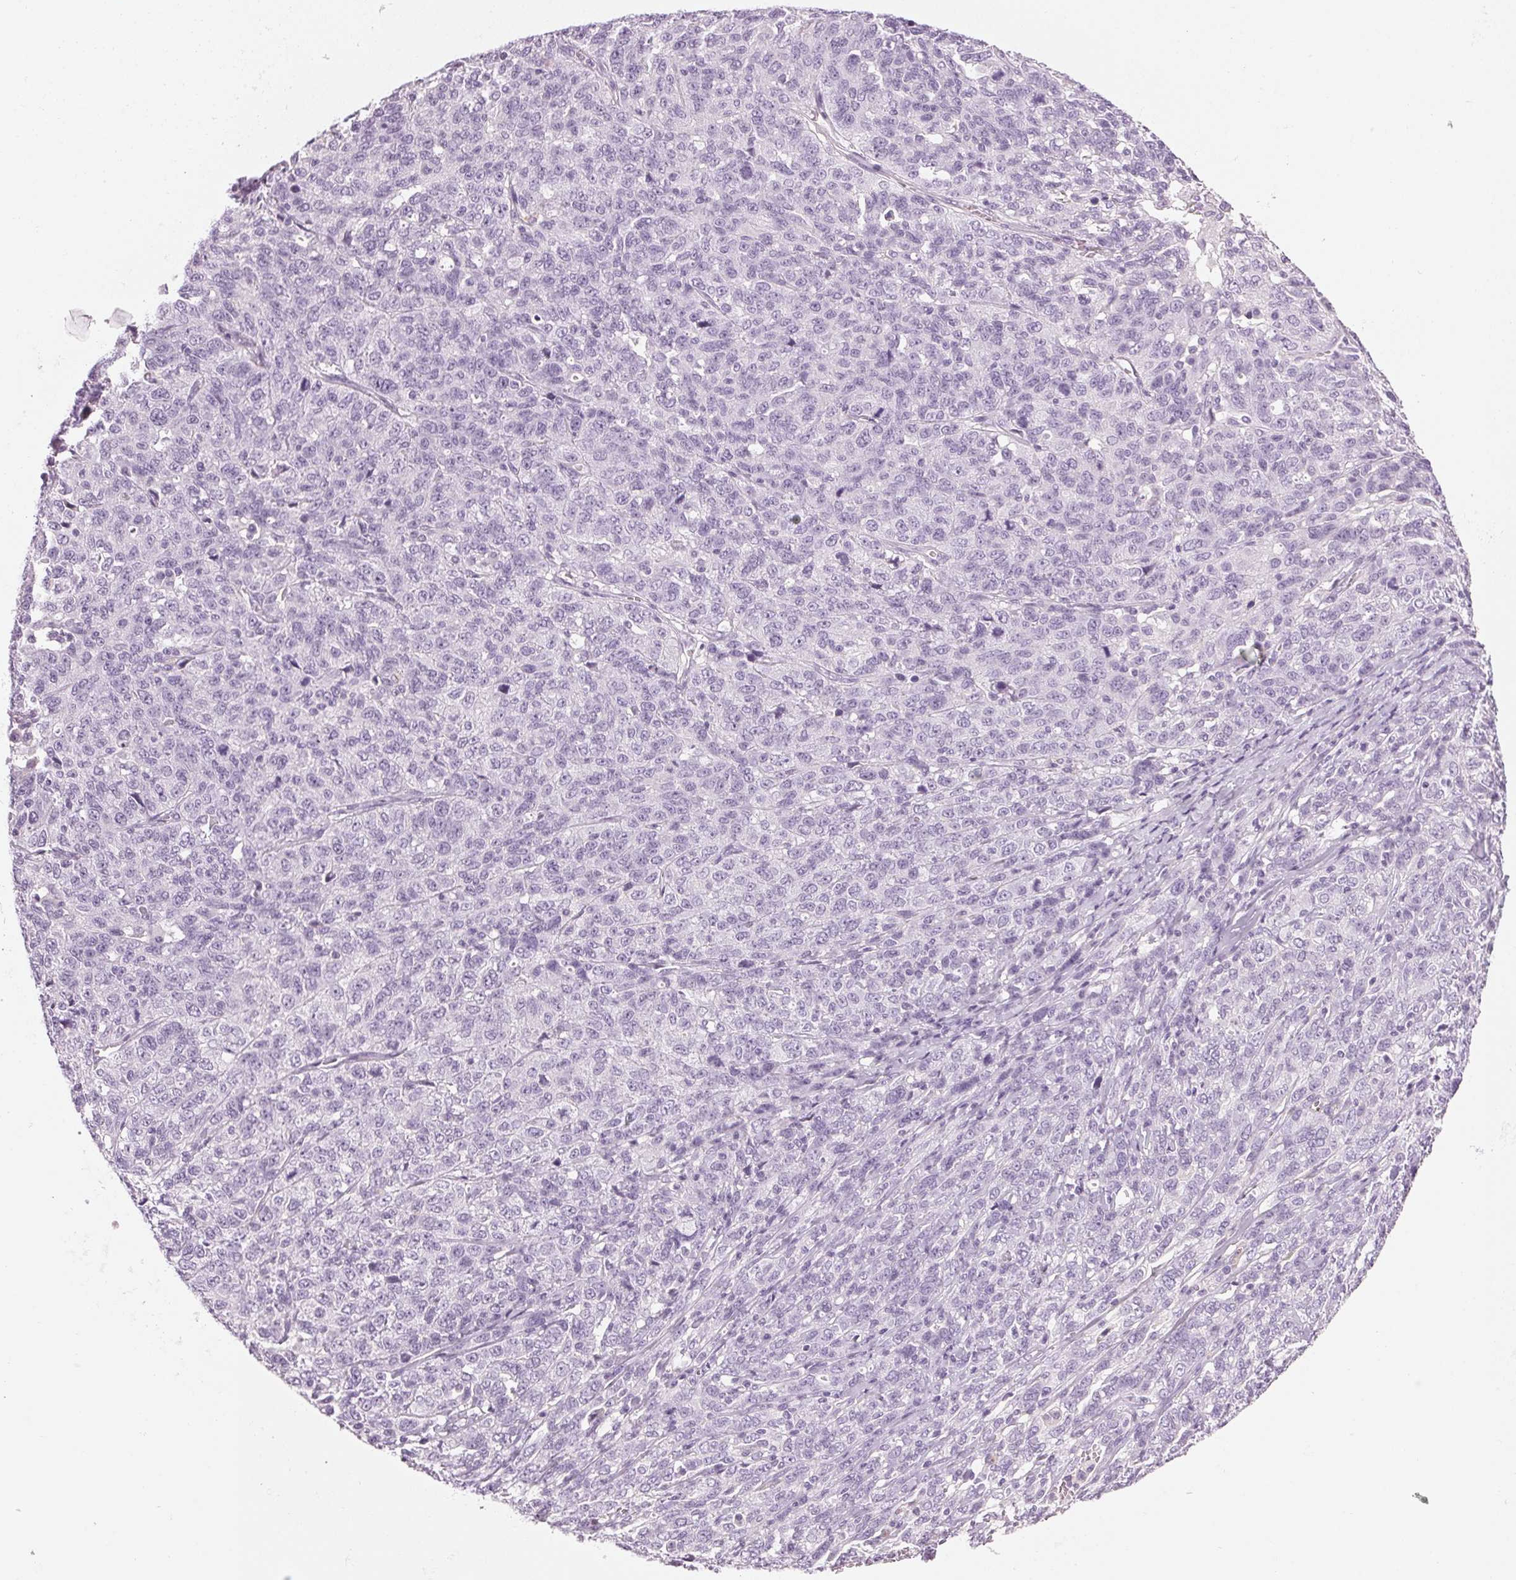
{"staining": {"intensity": "negative", "quantity": "none", "location": "none"}, "tissue": "ovarian cancer", "cell_type": "Tumor cells", "image_type": "cancer", "snomed": [{"axis": "morphology", "description": "Cystadenocarcinoma, serous, NOS"}, {"axis": "topography", "description": "Ovary"}], "caption": "High power microscopy image of an immunohistochemistry histopathology image of serous cystadenocarcinoma (ovarian), revealing no significant staining in tumor cells.", "gene": "MPO", "patient": {"sex": "female", "age": 71}}